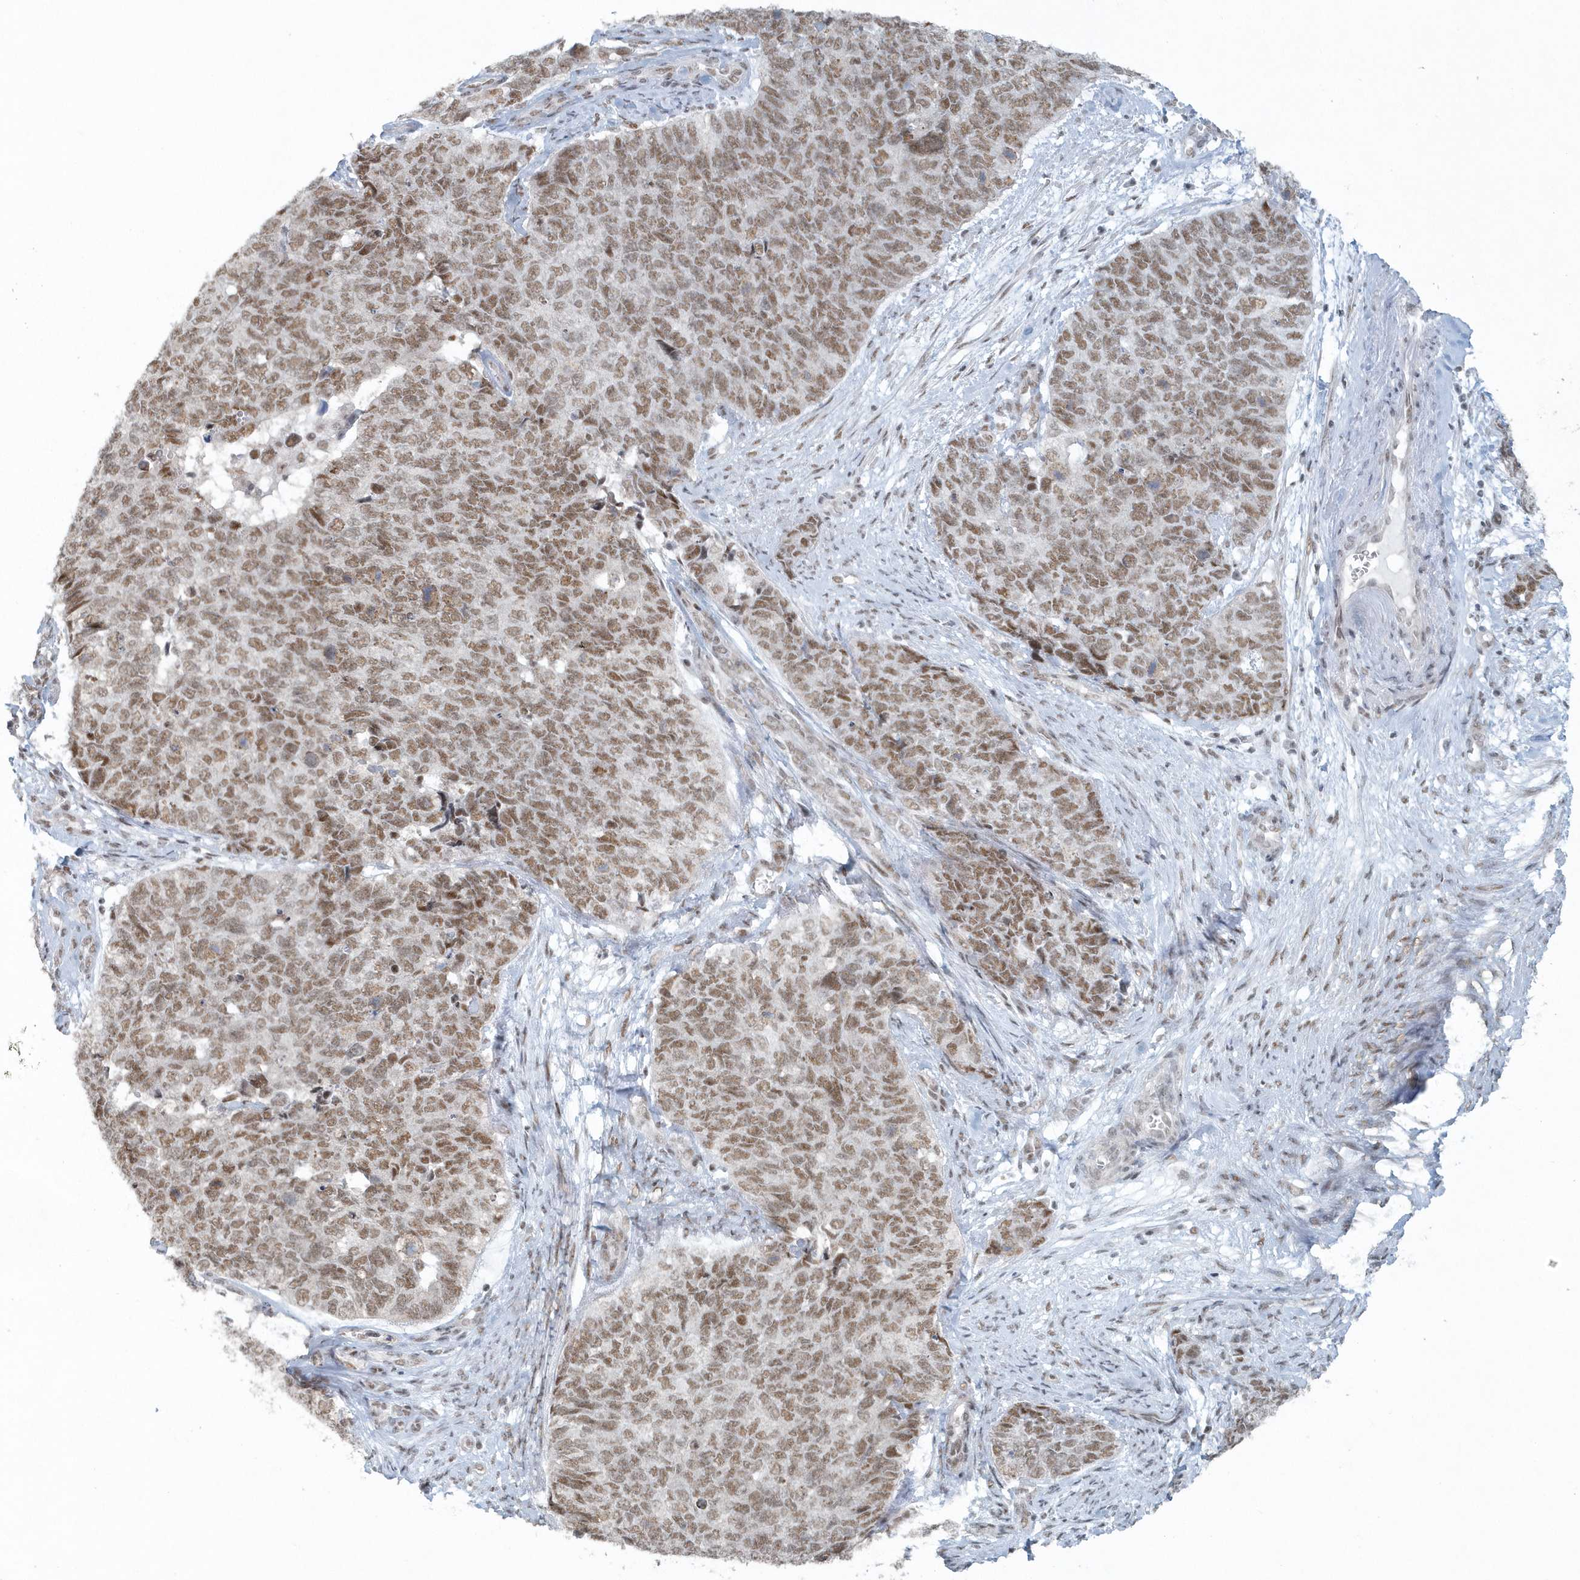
{"staining": {"intensity": "moderate", "quantity": ">75%", "location": "nuclear"}, "tissue": "cervical cancer", "cell_type": "Tumor cells", "image_type": "cancer", "snomed": [{"axis": "morphology", "description": "Squamous cell carcinoma, NOS"}, {"axis": "topography", "description": "Cervix"}], "caption": "This micrograph exhibits immunohistochemistry (IHC) staining of human squamous cell carcinoma (cervical), with medium moderate nuclear staining in approximately >75% of tumor cells.", "gene": "YTHDC1", "patient": {"sex": "female", "age": 63}}